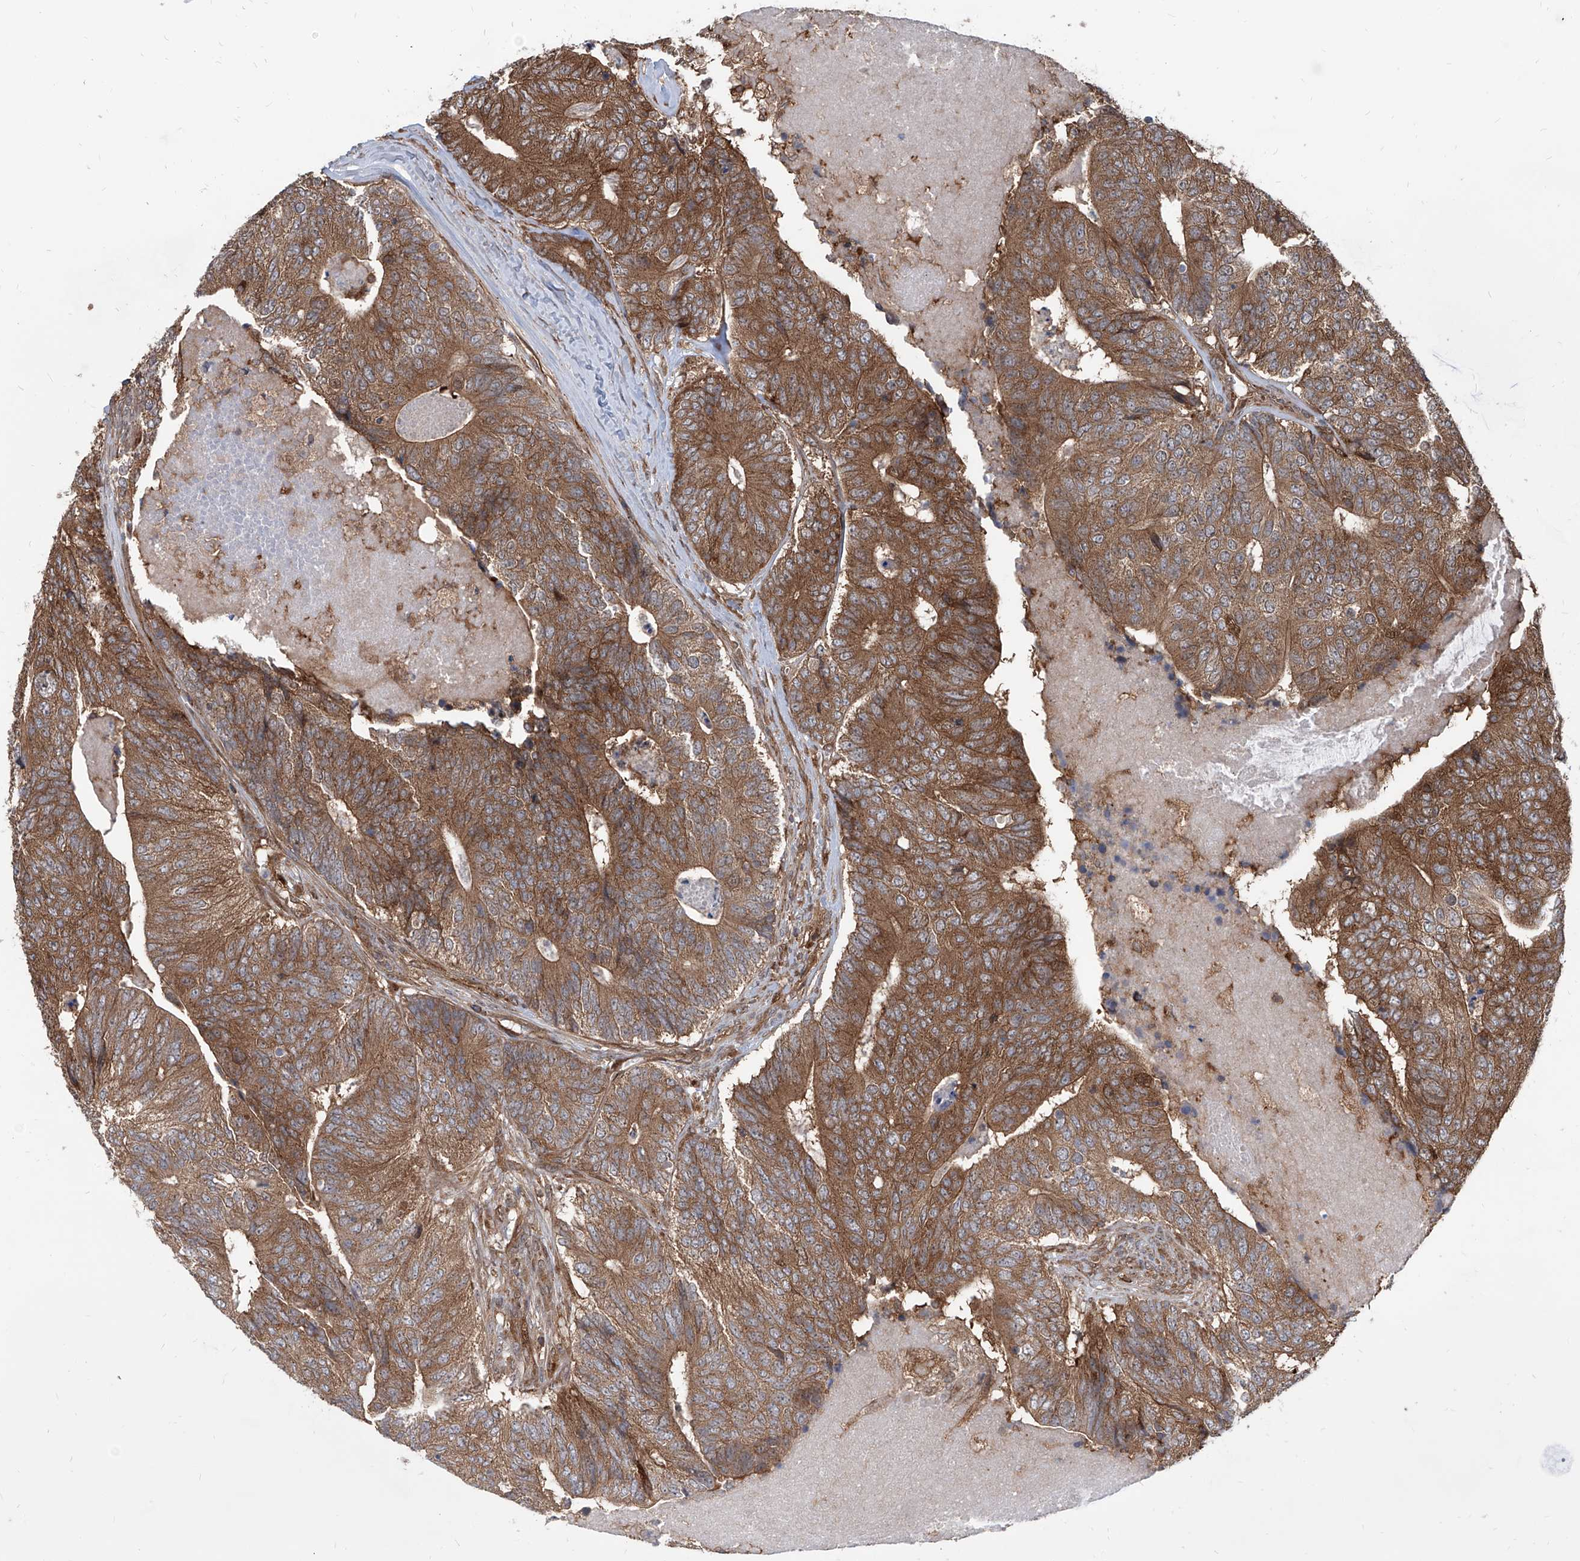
{"staining": {"intensity": "moderate", "quantity": ">75%", "location": "cytoplasmic/membranous"}, "tissue": "colorectal cancer", "cell_type": "Tumor cells", "image_type": "cancer", "snomed": [{"axis": "morphology", "description": "Adenocarcinoma, NOS"}, {"axis": "topography", "description": "Colon"}], "caption": "High-magnification brightfield microscopy of colorectal adenocarcinoma stained with DAB (3,3'-diaminobenzidine) (brown) and counterstained with hematoxylin (blue). tumor cells exhibit moderate cytoplasmic/membranous positivity is present in about>75% of cells.", "gene": "MAGED2", "patient": {"sex": "female", "age": 67}}